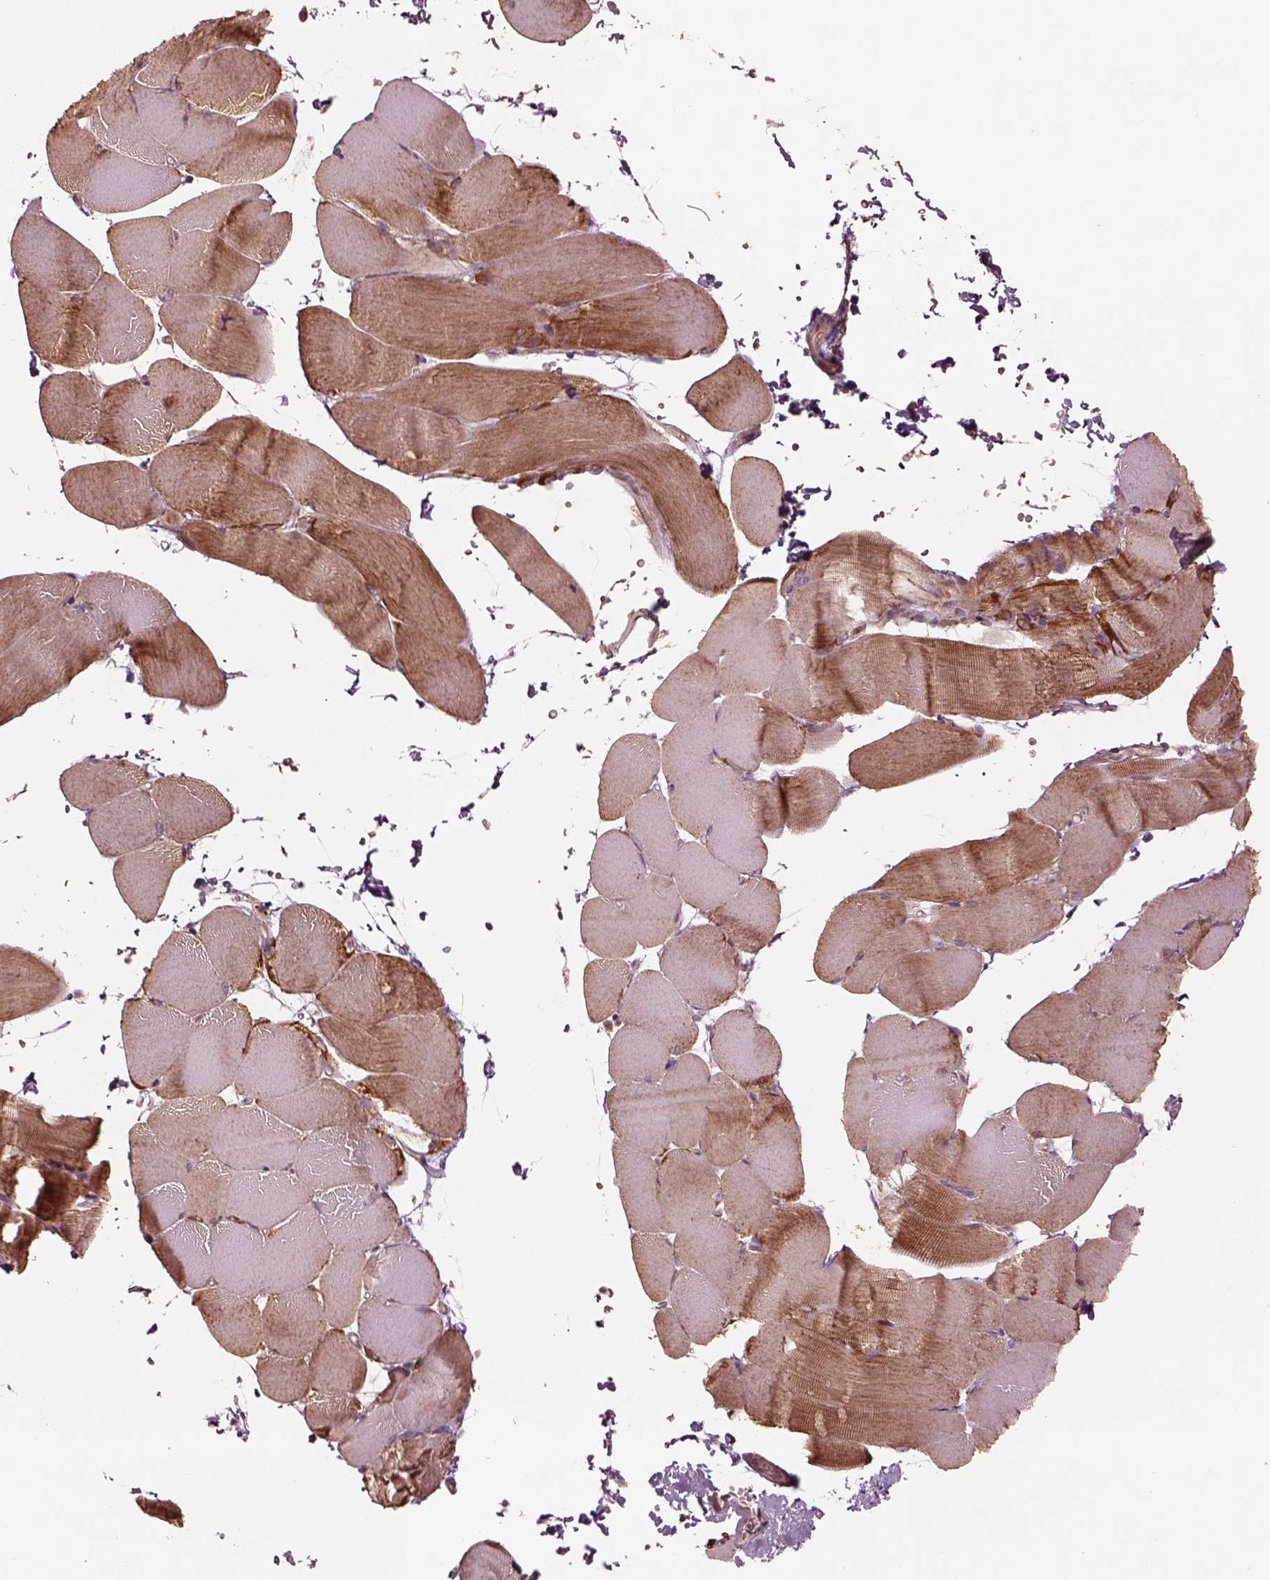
{"staining": {"intensity": "weak", "quantity": ">75%", "location": "cytoplasmic/membranous"}, "tissue": "skeletal muscle", "cell_type": "Myocytes", "image_type": "normal", "snomed": [{"axis": "morphology", "description": "Normal tissue, NOS"}, {"axis": "topography", "description": "Skeletal muscle"}], "caption": "The histopathology image demonstrates a brown stain indicating the presence of a protein in the cytoplasmic/membranous of myocytes in skeletal muscle.", "gene": "SLC25A31", "patient": {"sex": "female", "age": 37}}